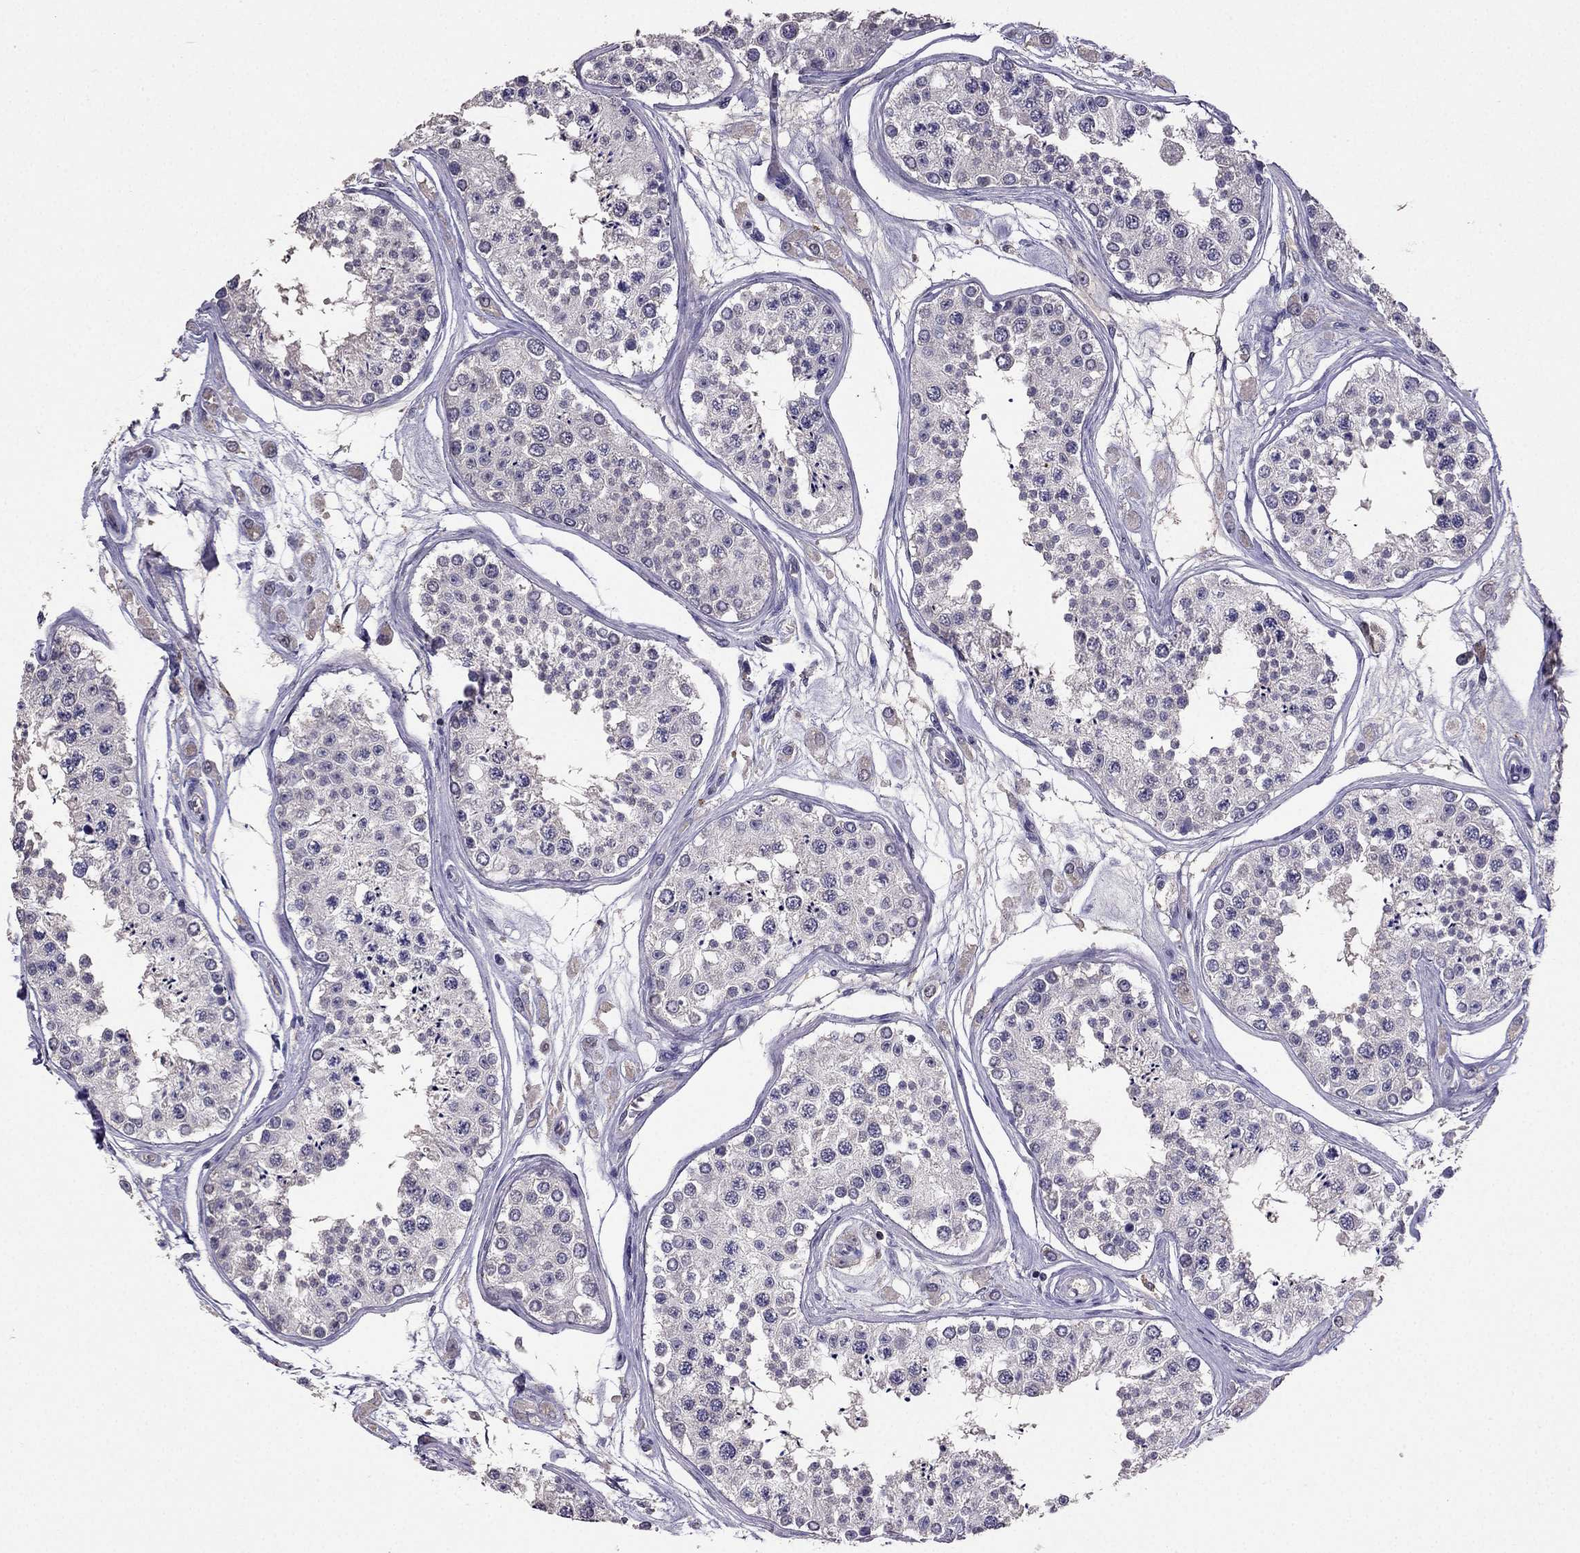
{"staining": {"intensity": "negative", "quantity": "none", "location": "none"}, "tissue": "testis", "cell_type": "Cells in seminiferous ducts", "image_type": "normal", "snomed": [{"axis": "morphology", "description": "Normal tissue, NOS"}, {"axis": "topography", "description": "Testis"}], "caption": "This is a micrograph of immunohistochemistry (IHC) staining of normal testis, which shows no expression in cells in seminiferous ducts.", "gene": "RFLNB", "patient": {"sex": "male", "age": 25}}